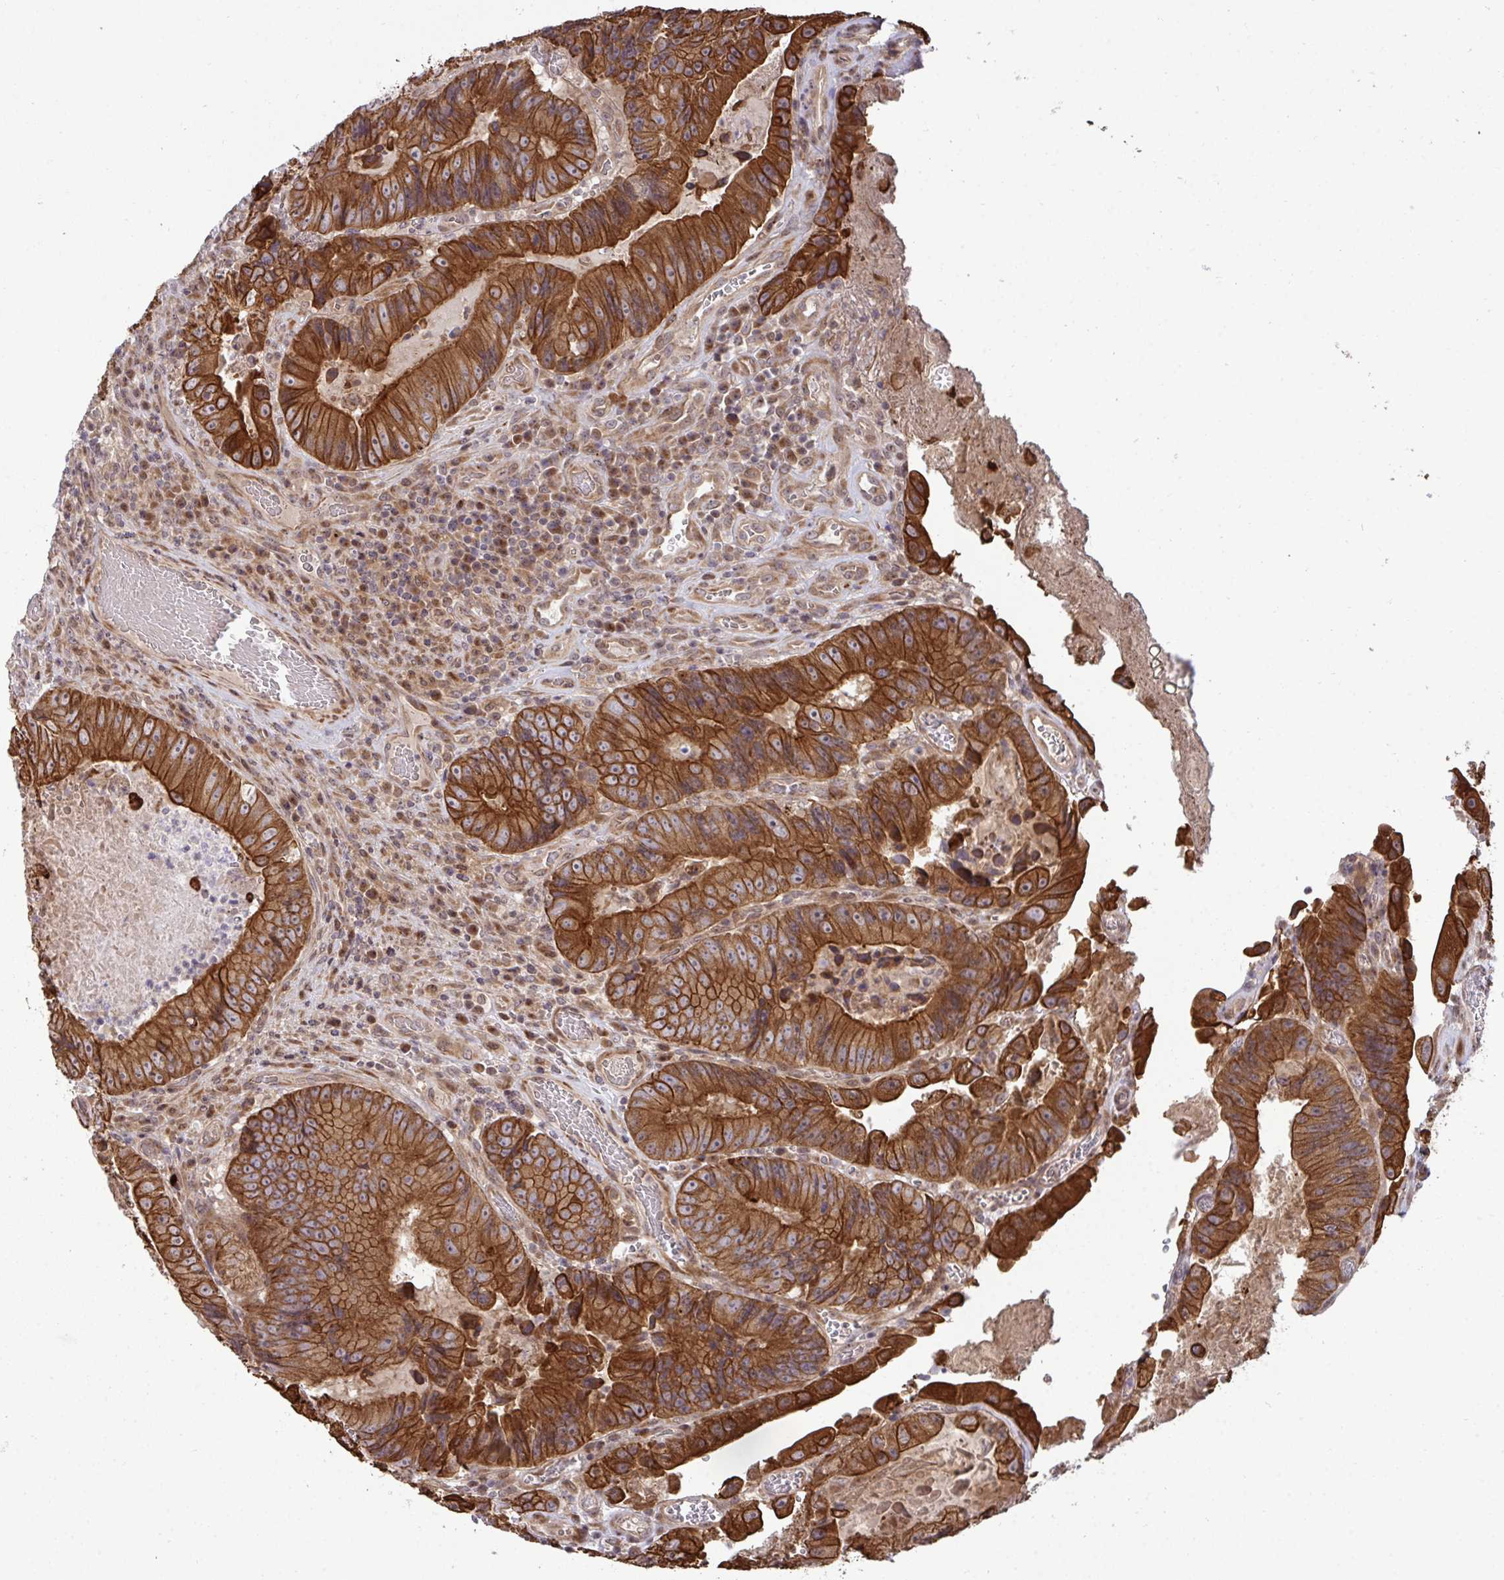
{"staining": {"intensity": "strong", "quantity": ">75%", "location": "cytoplasmic/membranous"}, "tissue": "colorectal cancer", "cell_type": "Tumor cells", "image_type": "cancer", "snomed": [{"axis": "morphology", "description": "Adenocarcinoma, NOS"}, {"axis": "topography", "description": "Colon"}], "caption": "An immunohistochemistry (IHC) image of neoplastic tissue is shown. Protein staining in brown shows strong cytoplasmic/membranous positivity in adenocarcinoma (colorectal) within tumor cells. (DAB IHC, brown staining for protein, blue staining for nuclei).", "gene": "TRIM44", "patient": {"sex": "female", "age": 86}}